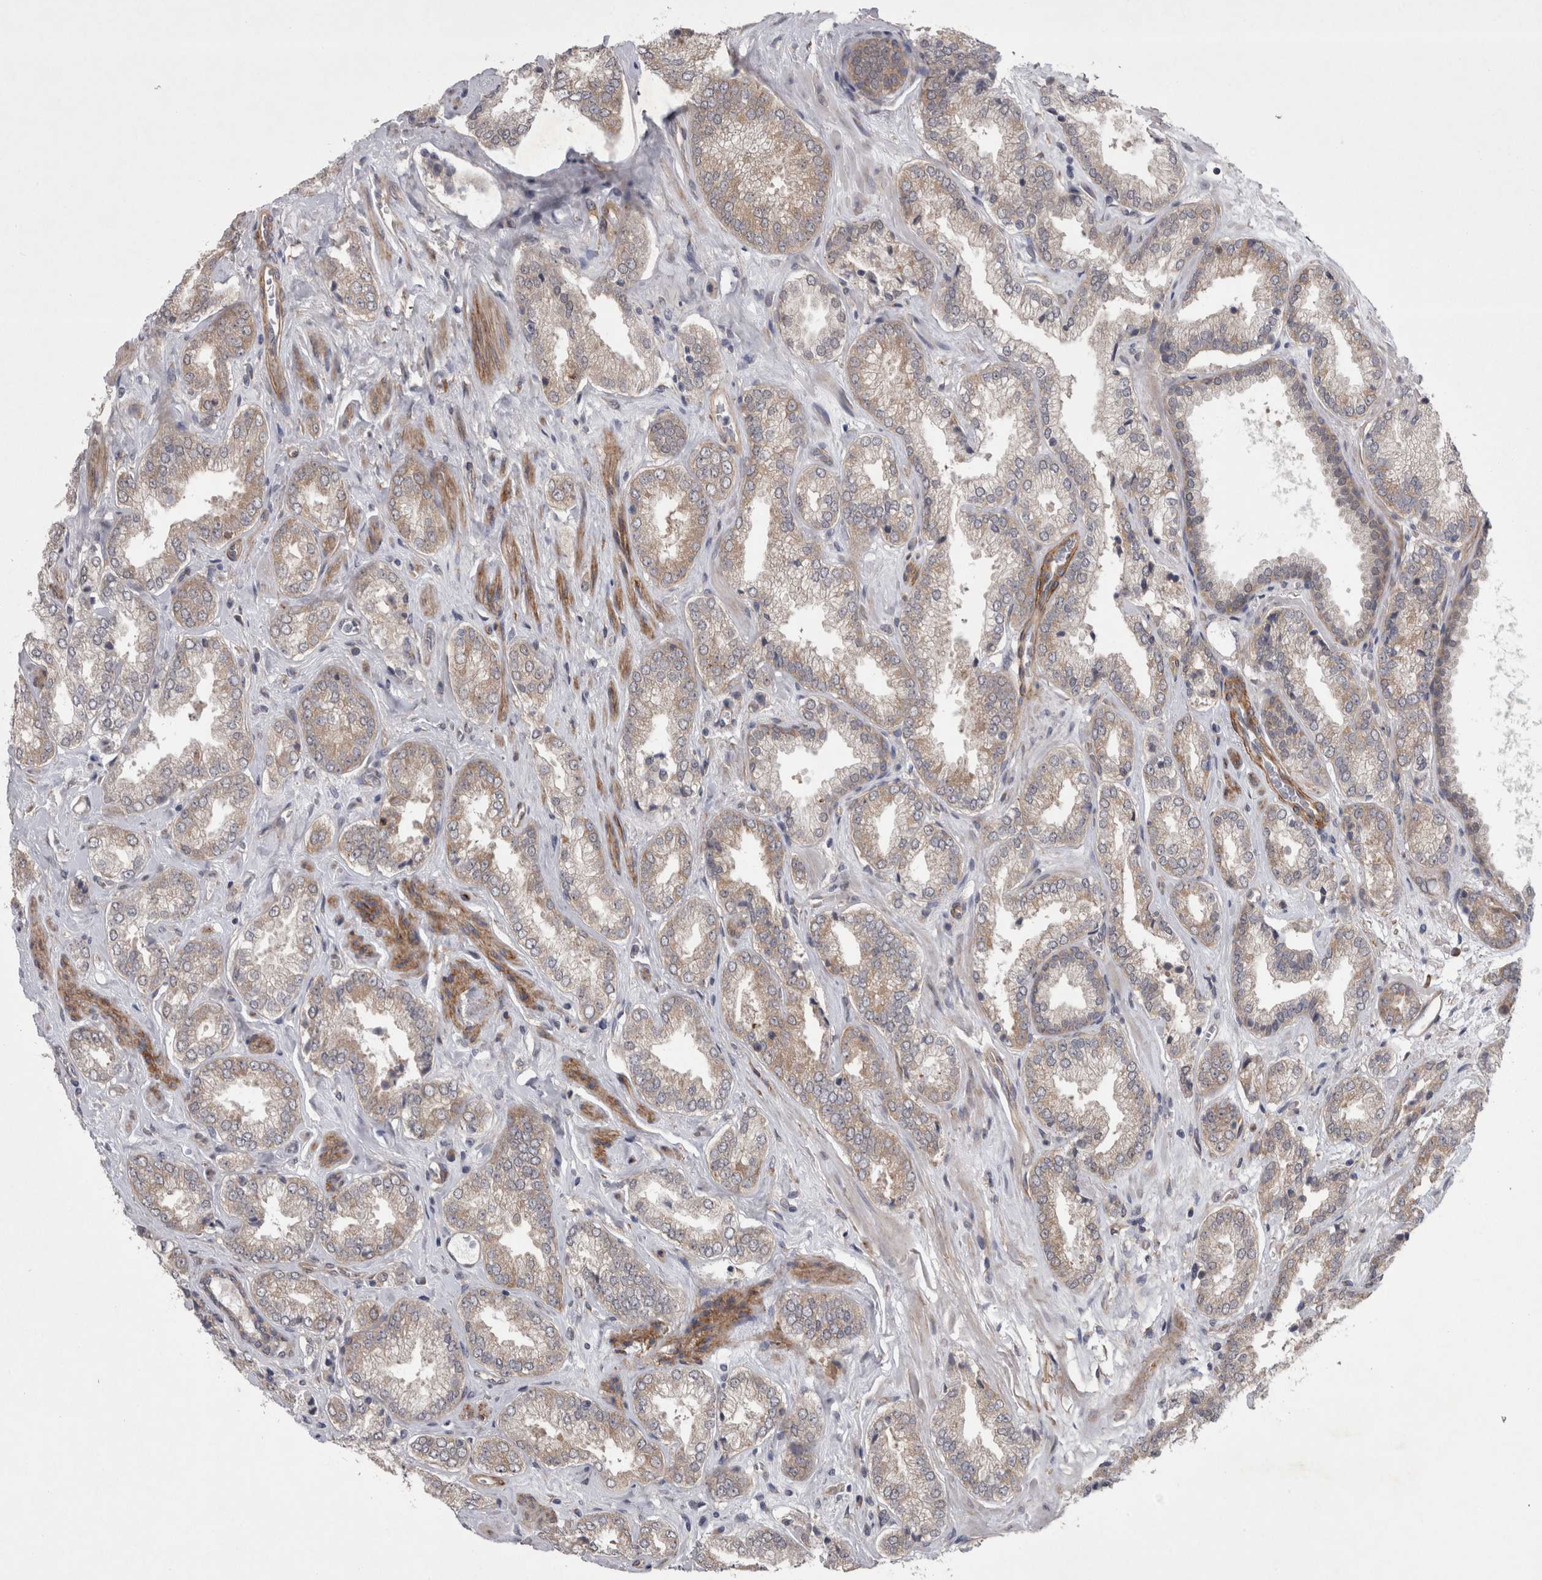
{"staining": {"intensity": "weak", "quantity": "25%-75%", "location": "cytoplasmic/membranous"}, "tissue": "prostate cancer", "cell_type": "Tumor cells", "image_type": "cancer", "snomed": [{"axis": "morphology", "description": "Adenocarcinoma, Low grade"}, {"axis": "topography", "description": "Prostate"}], "caption": "High-magnification brightfield microscopy of prostate cancer (low-grade adenocarcinoma) stained with DAB (brown) and counterstained with hematoxylin (blue). tumor cells exhibit weak cytoplasmic/membranous staining is appreciated in approximately25%-75% of cells. The protein is stained brown, and the nuclei are stained in blue (DAB (3,3'-diaminobenzidine) IHC with brightfield microscopy, high magnification).", "gene": "DDX6", "patient": {"sex": "male", "age": 62}}